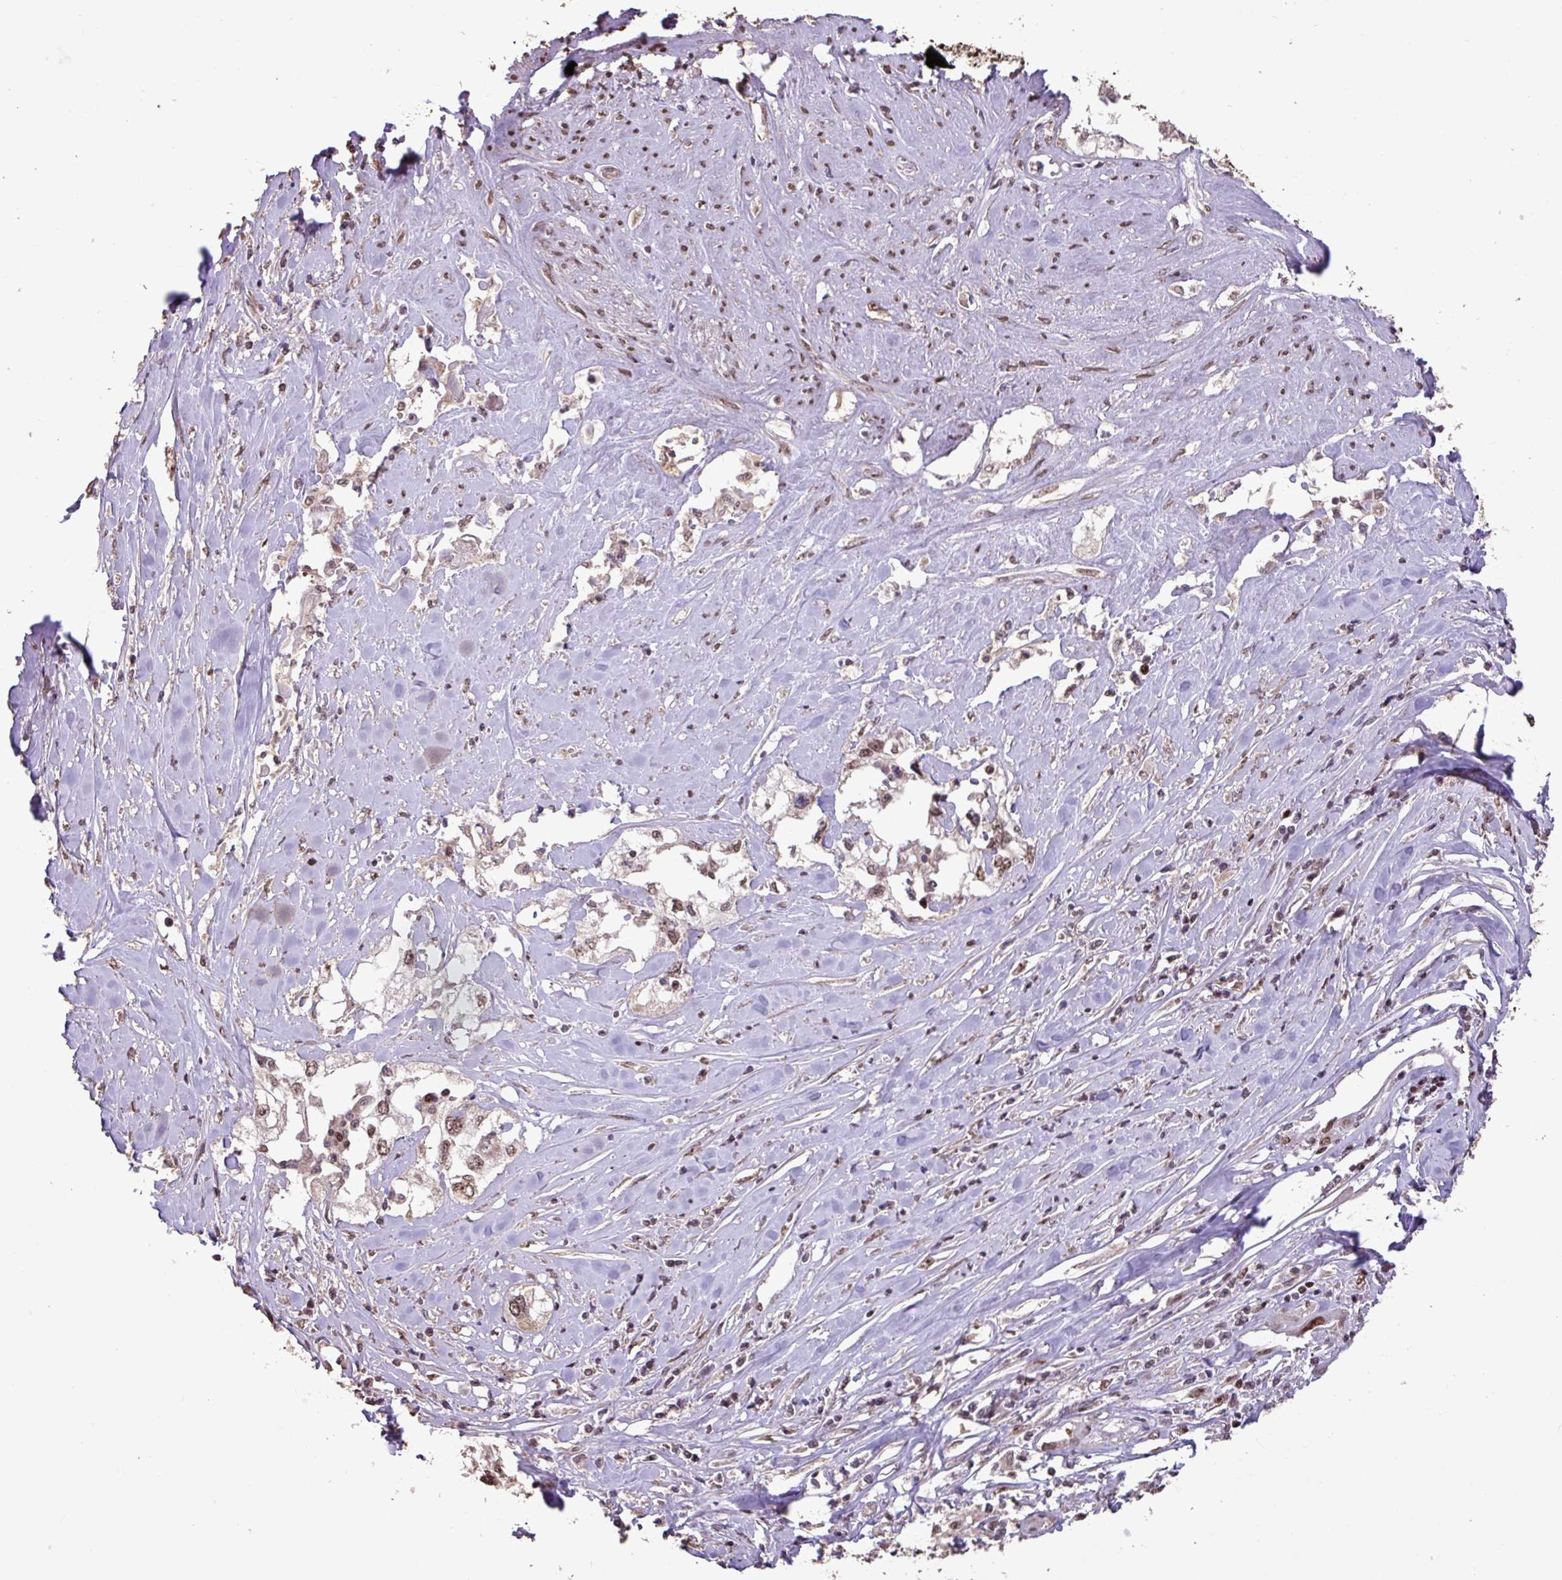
{"staining": {"intensity": "moderate", "quantity": "25%-75%", "location": "nuclear"}, "tissue": "cervical cancer", "cell_type": "Tumor cells", "image_type": "cancer", "snomed": [{"axis": "morphology", "description": "Squamous cell carcinoma, NOS"}, {"axis": "topography", "description": "Cervix"}], "caption": "The micrograph displays a brown stain indicating the presence of a protein in the nuclear of tumor cells in squamous cell carcinoma (cervical).", "gene": "ZNF709", "patient": {"sex": "female", "age": 31}}